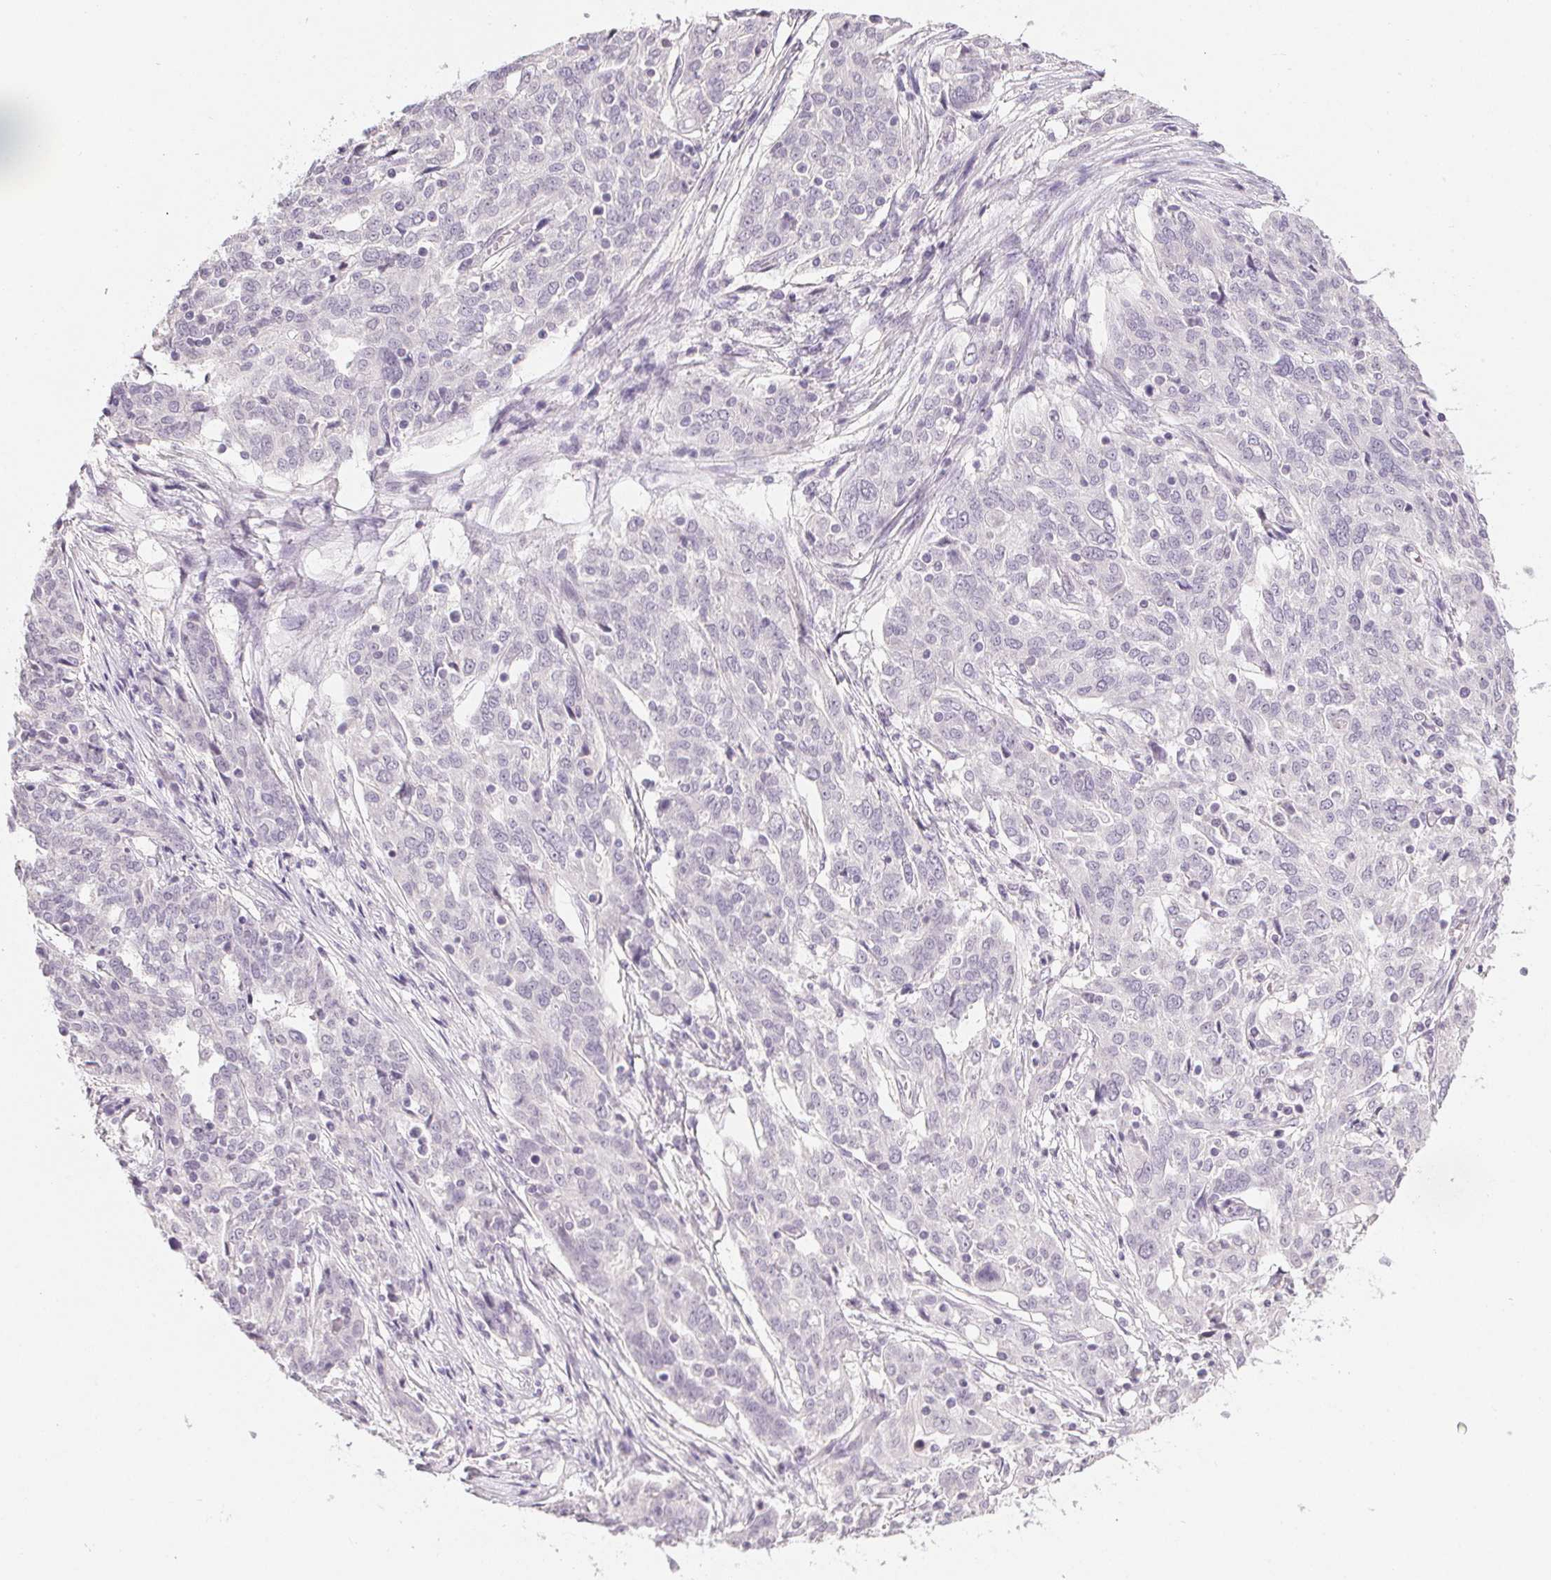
{"staining": {"intensity": "negative", "quantity": "none", "location": "none"}, "tissue": "ovarian cancer", "cell_type": "Tumor cells", "image_type": "cancer", "snomed": [{"axis": "morphology", "description": "Cystadenocarcinoma, serous, NOS"}, {"axis": "topography", "description": "Ovary"}], "caption": "Ovarian serous cystadenocarcinoma was stained to show a protein in brown. There is no significant staining in tumor cells. (DAB immunohistochemistry (IHC), high magnification).", "gene": "PPY", "patient": {"sex": "female", "age": 67}}